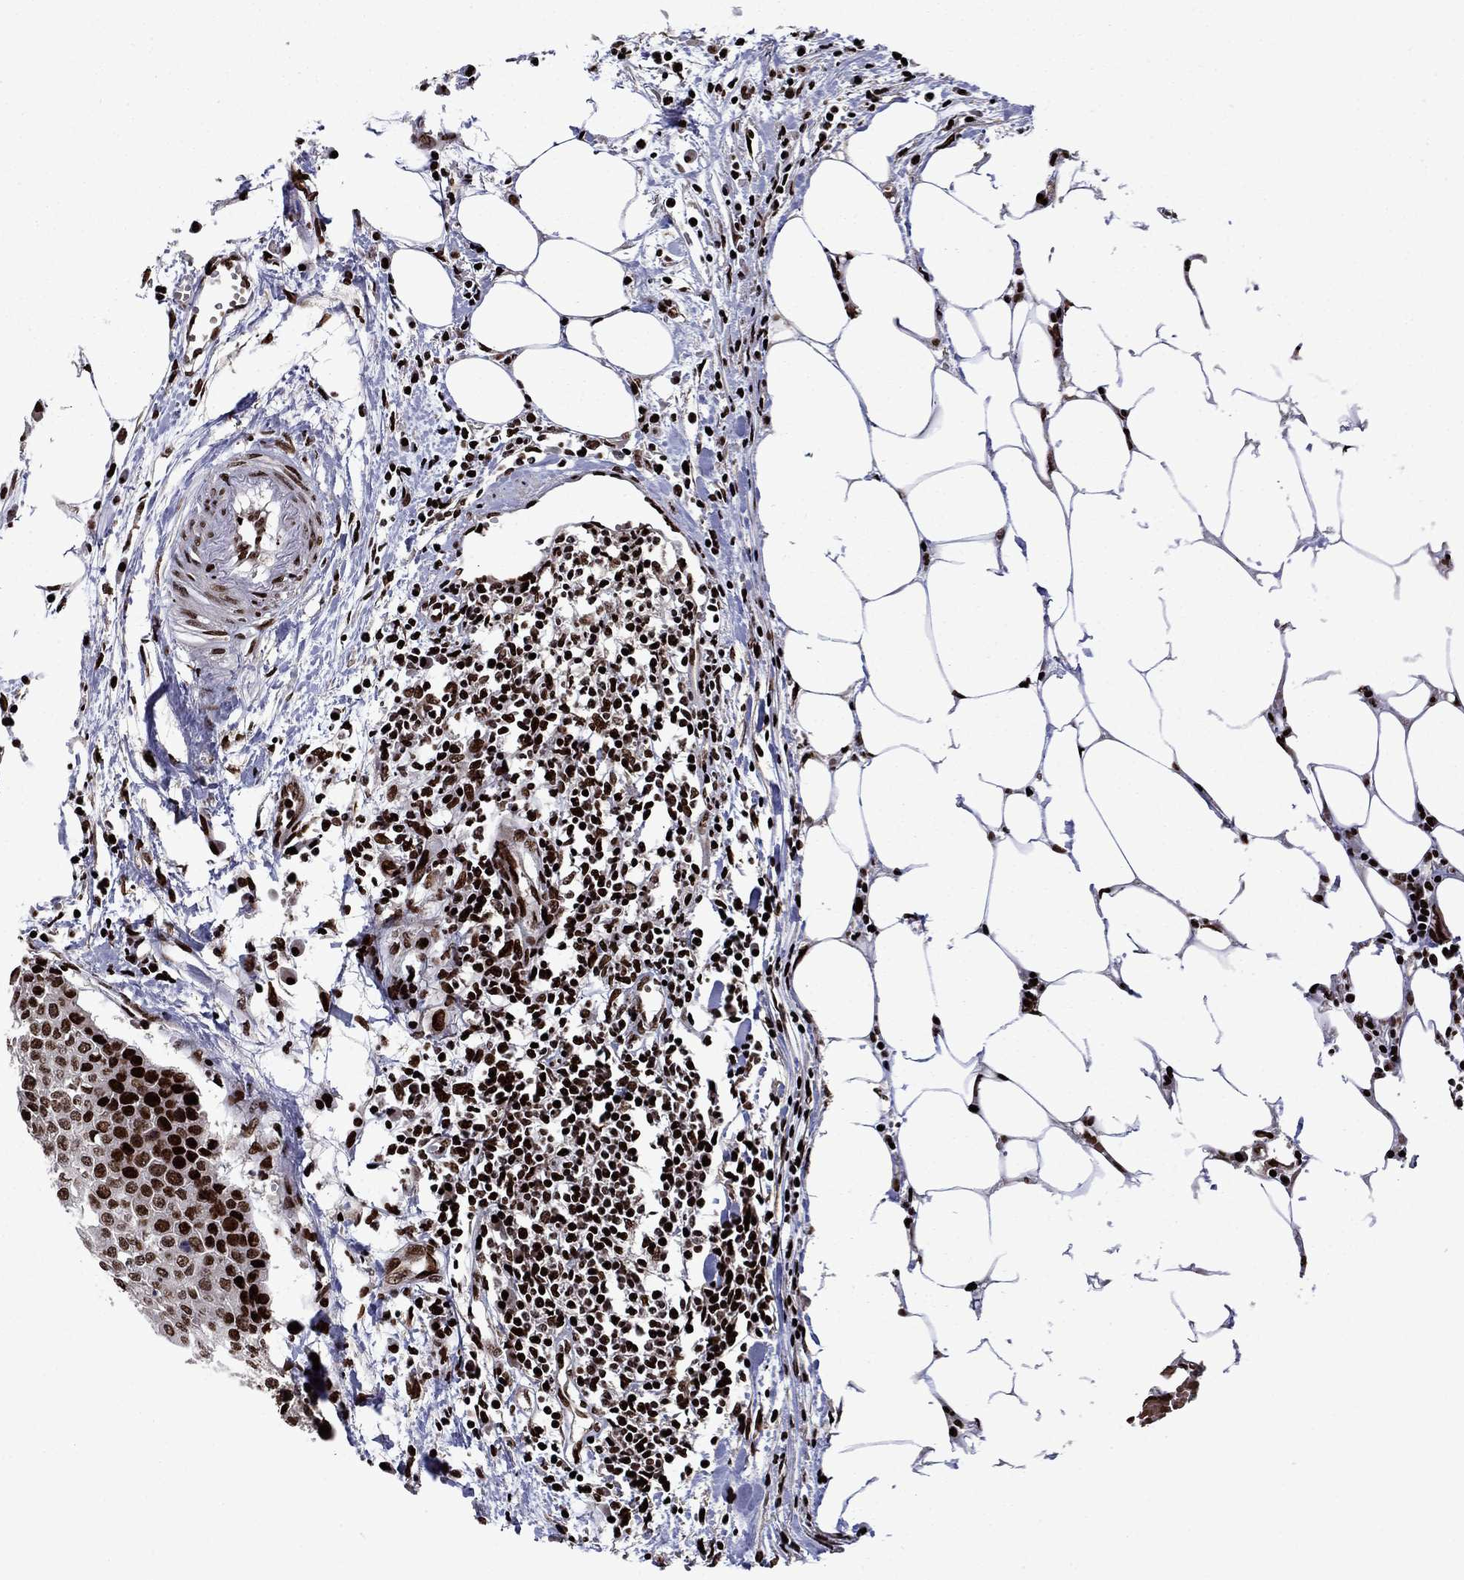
{"staining": {"intensity": "strong", "quantity": ">75%", "location": "nuclear"}, "tissue": "carcinoid", "cell_type": "Tumor cells", "image_type": "cancer", "snomed": [{"axis": "morphology", "description": "Carcinoid, malignant, NOS"}, {"axis": "topography", "description": "Colon"}], "caption": "Carcinoid (malignant) stained for a protein (brown) shows strong nuclear positive positivity in approximately >75% of tumor cells.", "gene": "LIMK1", "patient": {"sex": "male", "age": 81}}